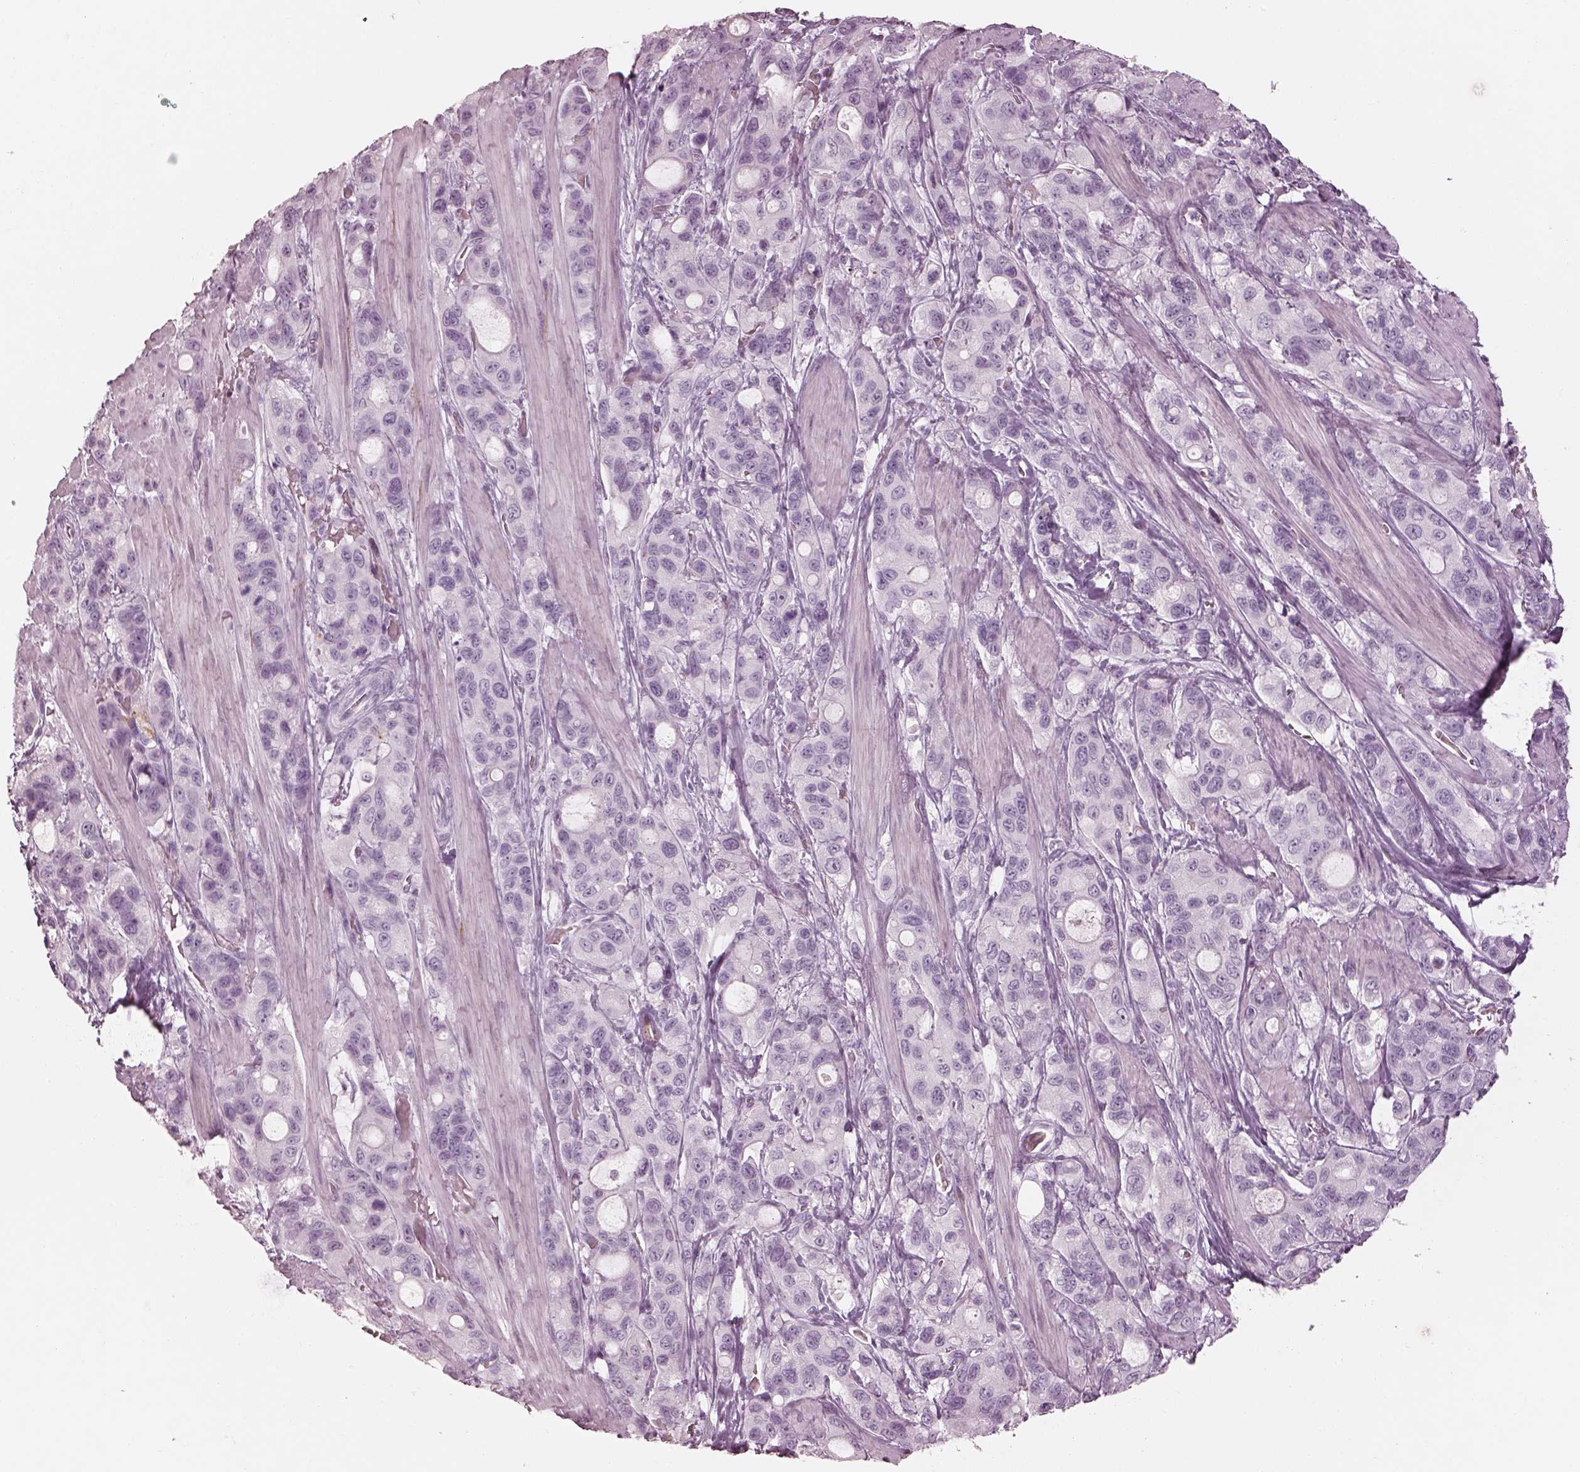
{"staining": {"intensity": "negative", "quantity": "none", "location": "none"}, "tissue": "stomach cancer", "cell_type": "Tumor cells", "image_type": "cancer", "snomed": [{"axis": "morphology", "description": "Adenocarcinoma, NOS"}, {"axis": "topography", "description": "Stomach"}], "caption": "Tumor cells are negative for protein expression in human adenocarcinoma (stomach).", "gene": "OPN4", "patient": {"sex": "male", "age": 63}}